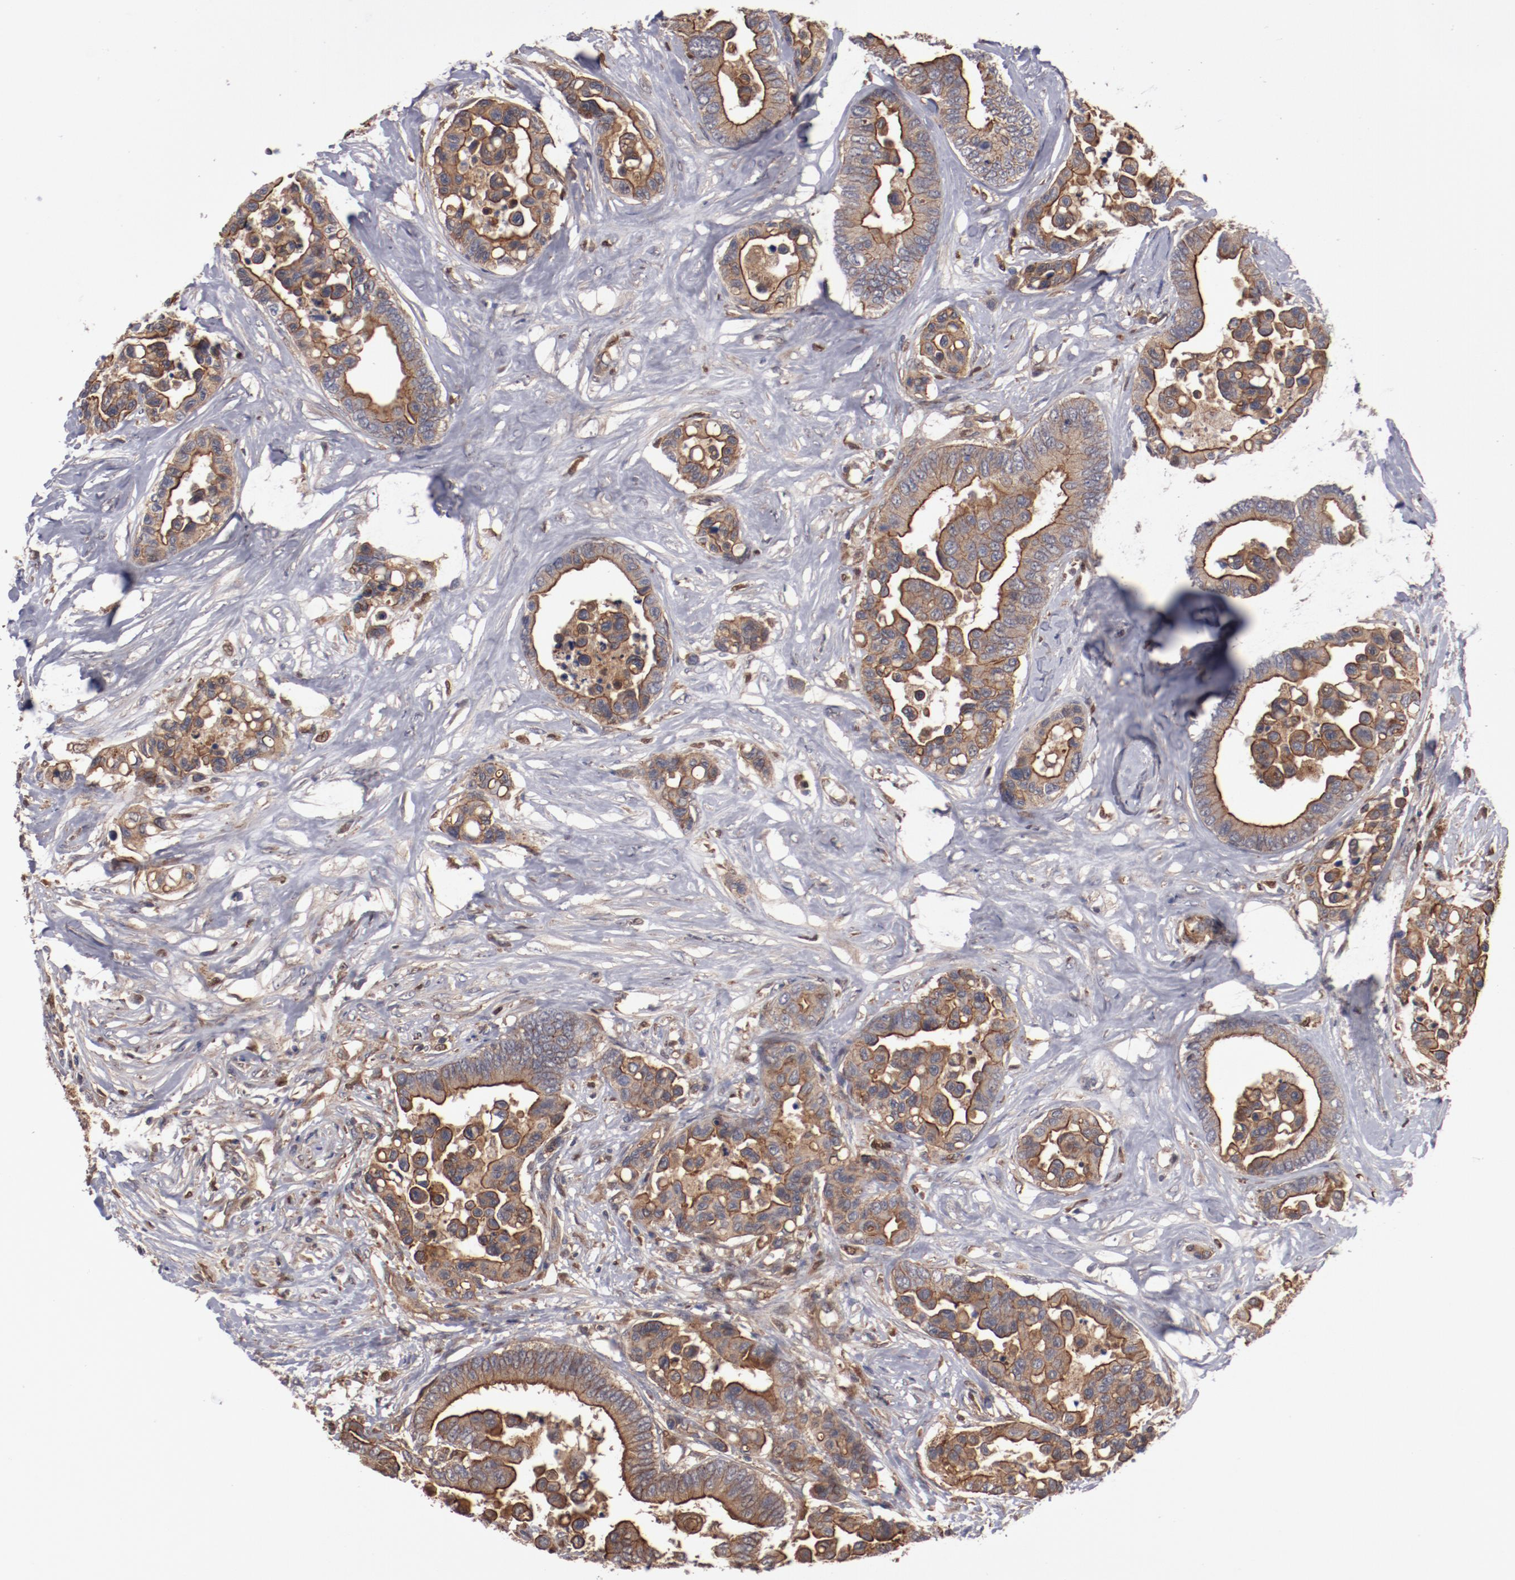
{"staining": {"intensity": "strong", "quantity": ">75%", "location": "cytoplasmic/membranous"}, "tissue": "colorectal cancer", "cell_type": "Tumor cells", "image_type": "cancer", "snomed": [{"axis": "morphology", "description": "Adenocarcinoma, NOS"}, {"axis": "topography", "description": "Colon"}], "caption": "This is a histology image of immunohistochemistry (IHC) staining of colorectal cancer, which shows strong expression in the cytoplasmic/membranous of tumor cells.", "gene": "DNAAF2", "patient": {"sex": "male", "age": 82}}